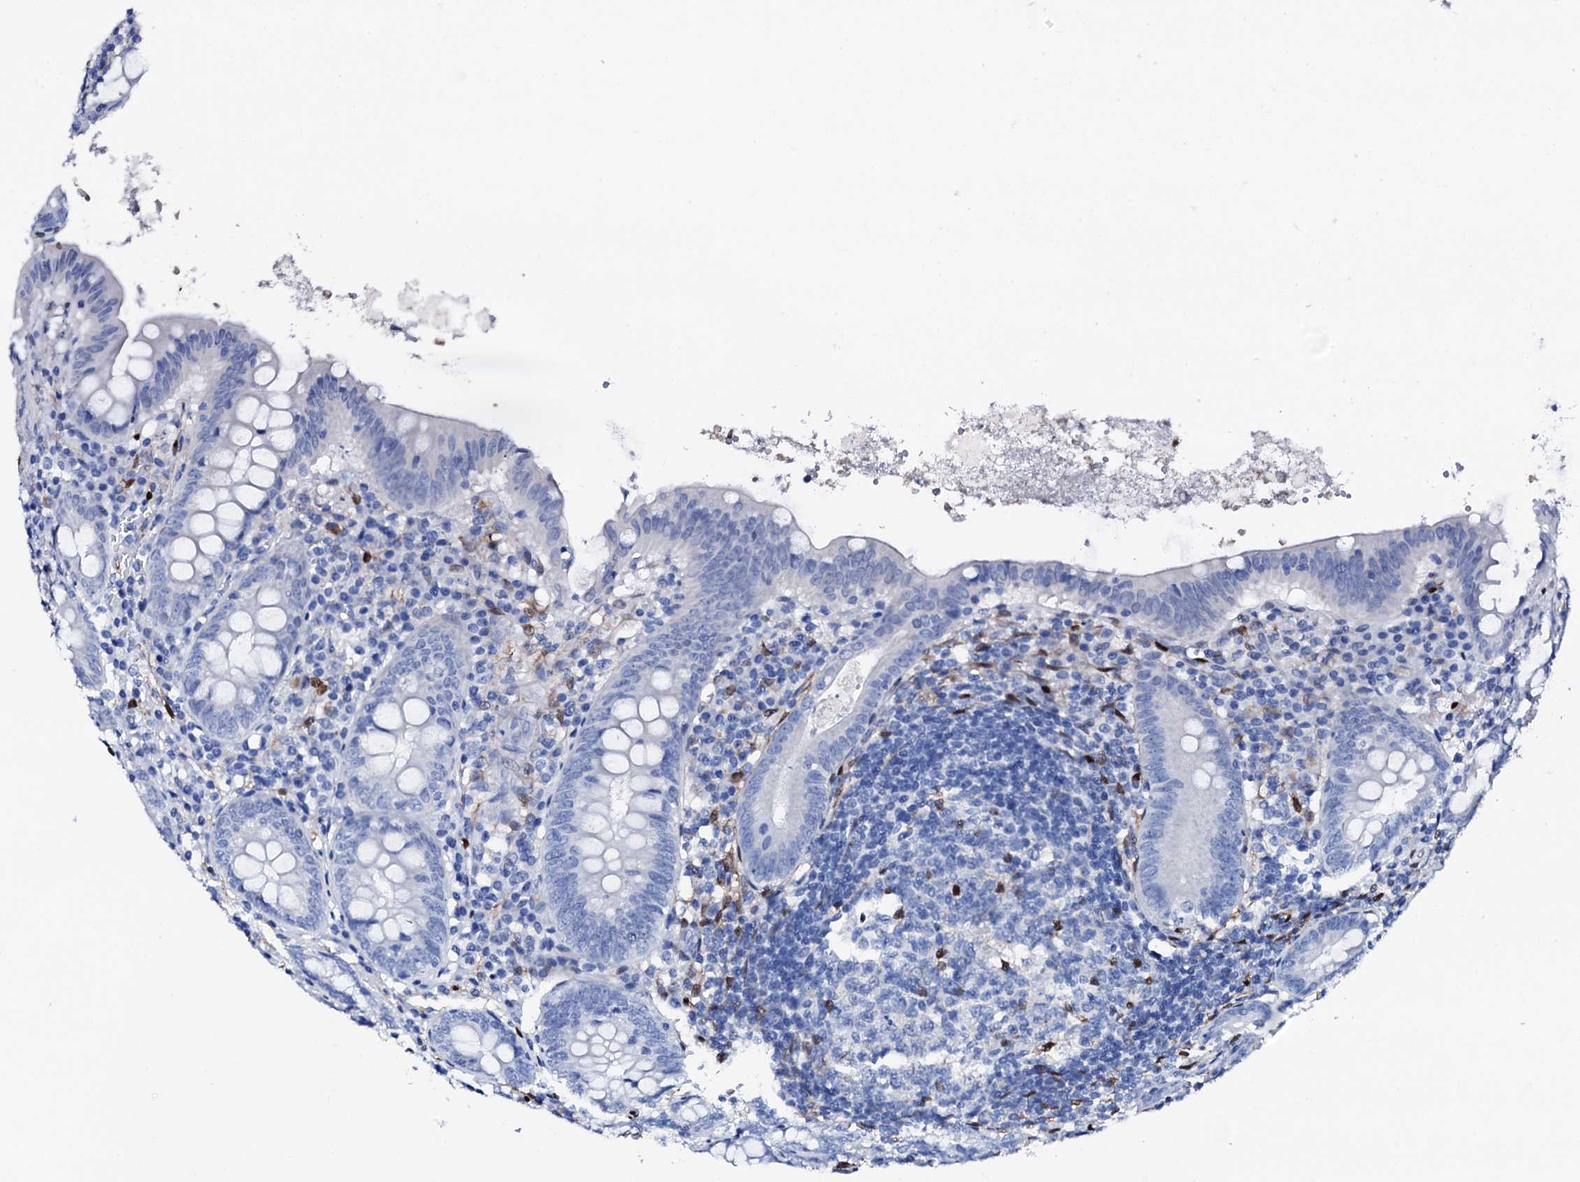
{"staining": {"intensity": "negative", "quantity": "none", "location": "none"}, "tissue": "appendix", "cell_type": "Glandular cells", "image_type": "normal", "snomed": [{"axis": "morphology", "description": "Normal tissue, NOS"}, {"axis": "topography", "description": "Appendix"}], "caption": "Photomicrograph shows no significant protein staining in glandular cells of unremarkable appendix. (DAB (3,3'-diaminobenzidine) immunohistochemistry (IHC) with hematoxylin counter stain).", "gene": "NRIP2", "patient": {"sex": "female", "age": 54}}